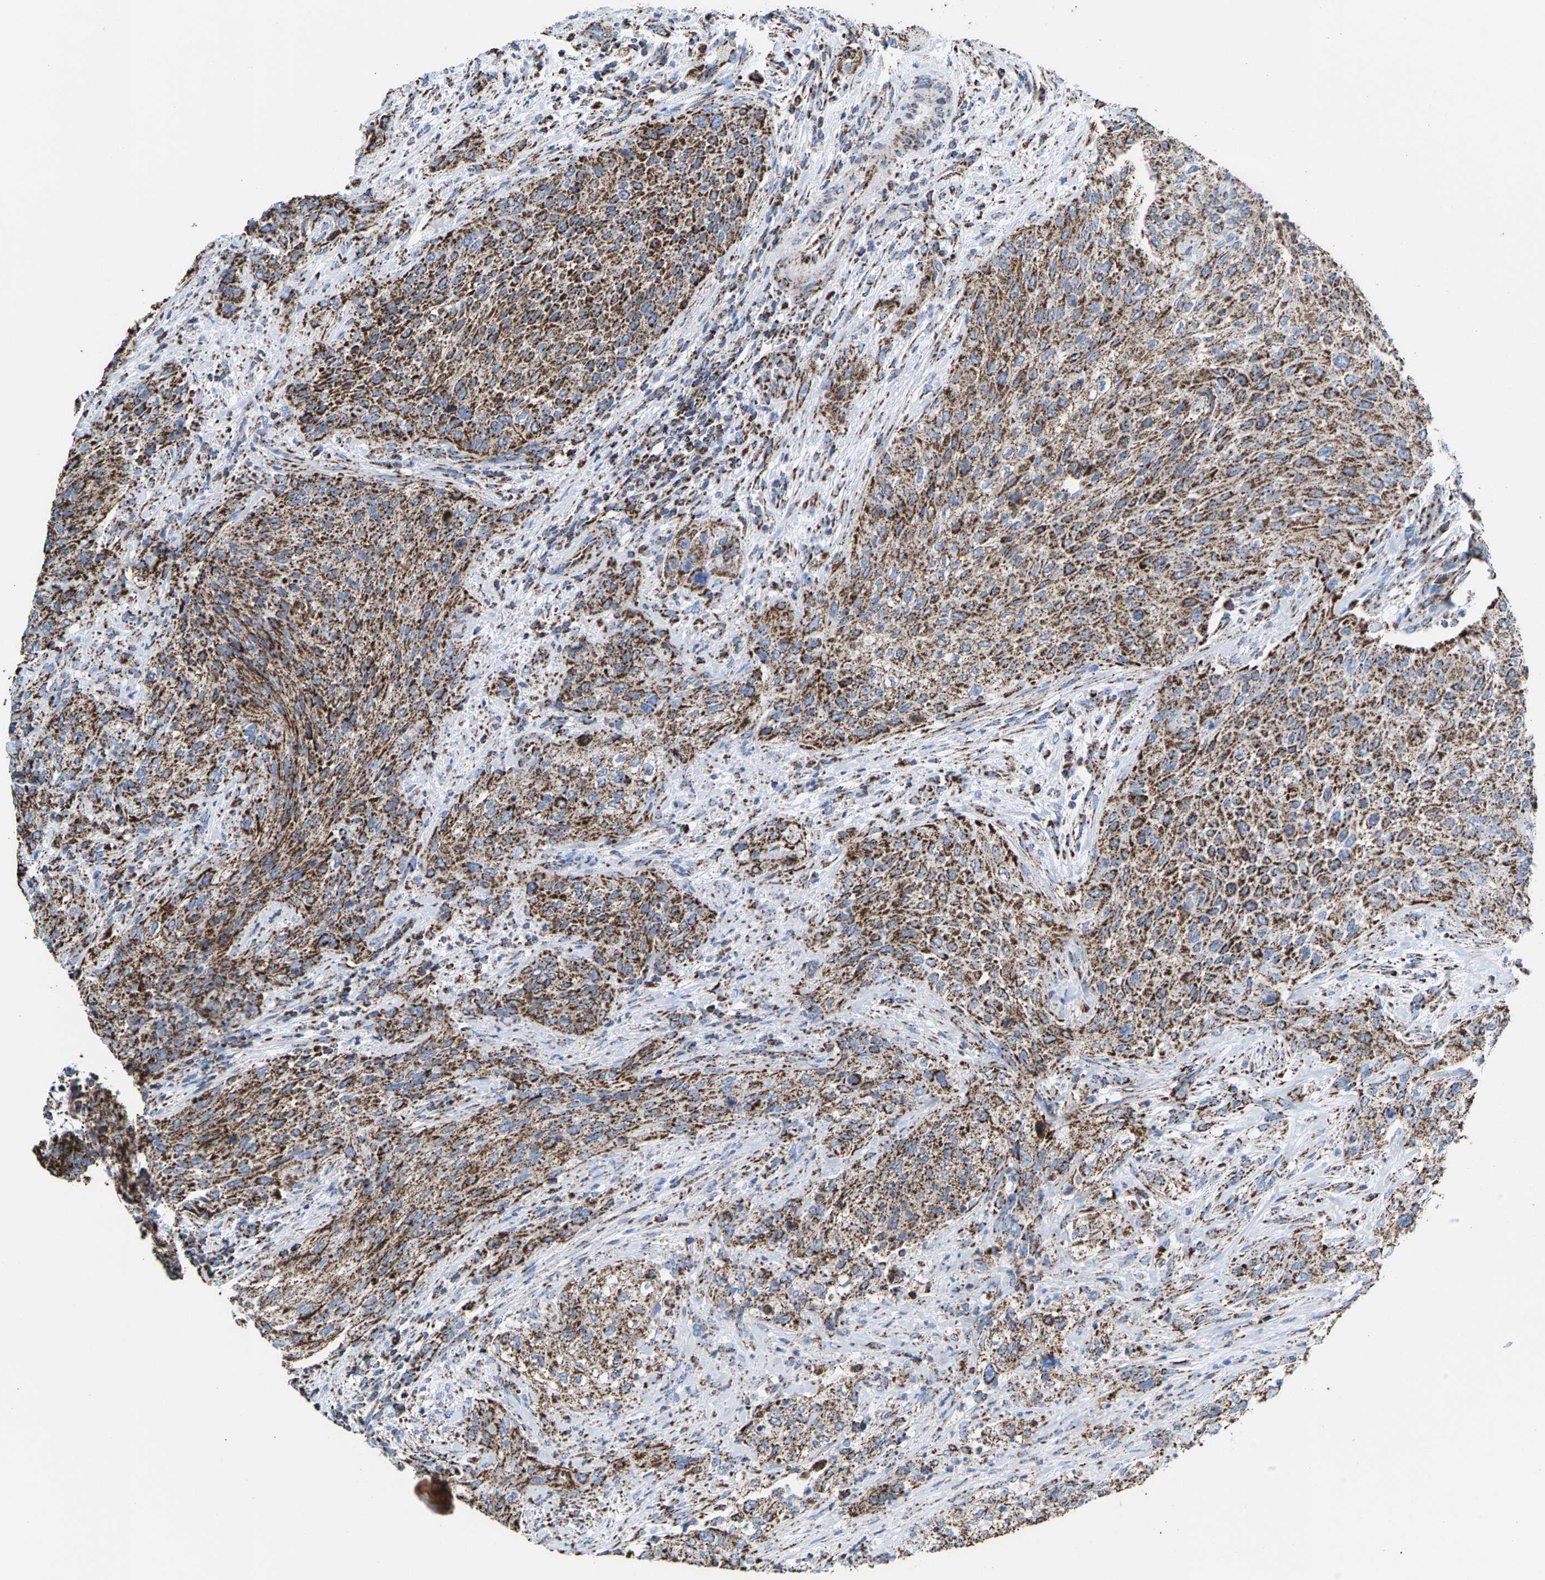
{"staining": {"intensity": "strong", "quantity": ">75%", "location": "cytoplasmic/membranous"}, "tissue": "urothelial cancer", "cell_type": "Tumor cells", "image_type": "cancer", "snomed": [{"axis": "morphology", "description": "Urothelial carcinoma, Low grade"}, {"axis": "morphology", "description": "Urothelial carcinoma, High grade"}, {"axis": "topography", "description": "Urinary bladder"}], "caption": "Tumor cells exhibit high levels of strong cytoplasmic/membranous expression in approximately >75% of cells in human urothelial carcinoma (low-grade). The protein is shown in brown color, while the nuclei are stained blue.", "gene": "ECHS1", "patient": {"sex": "male", "age": 35}}